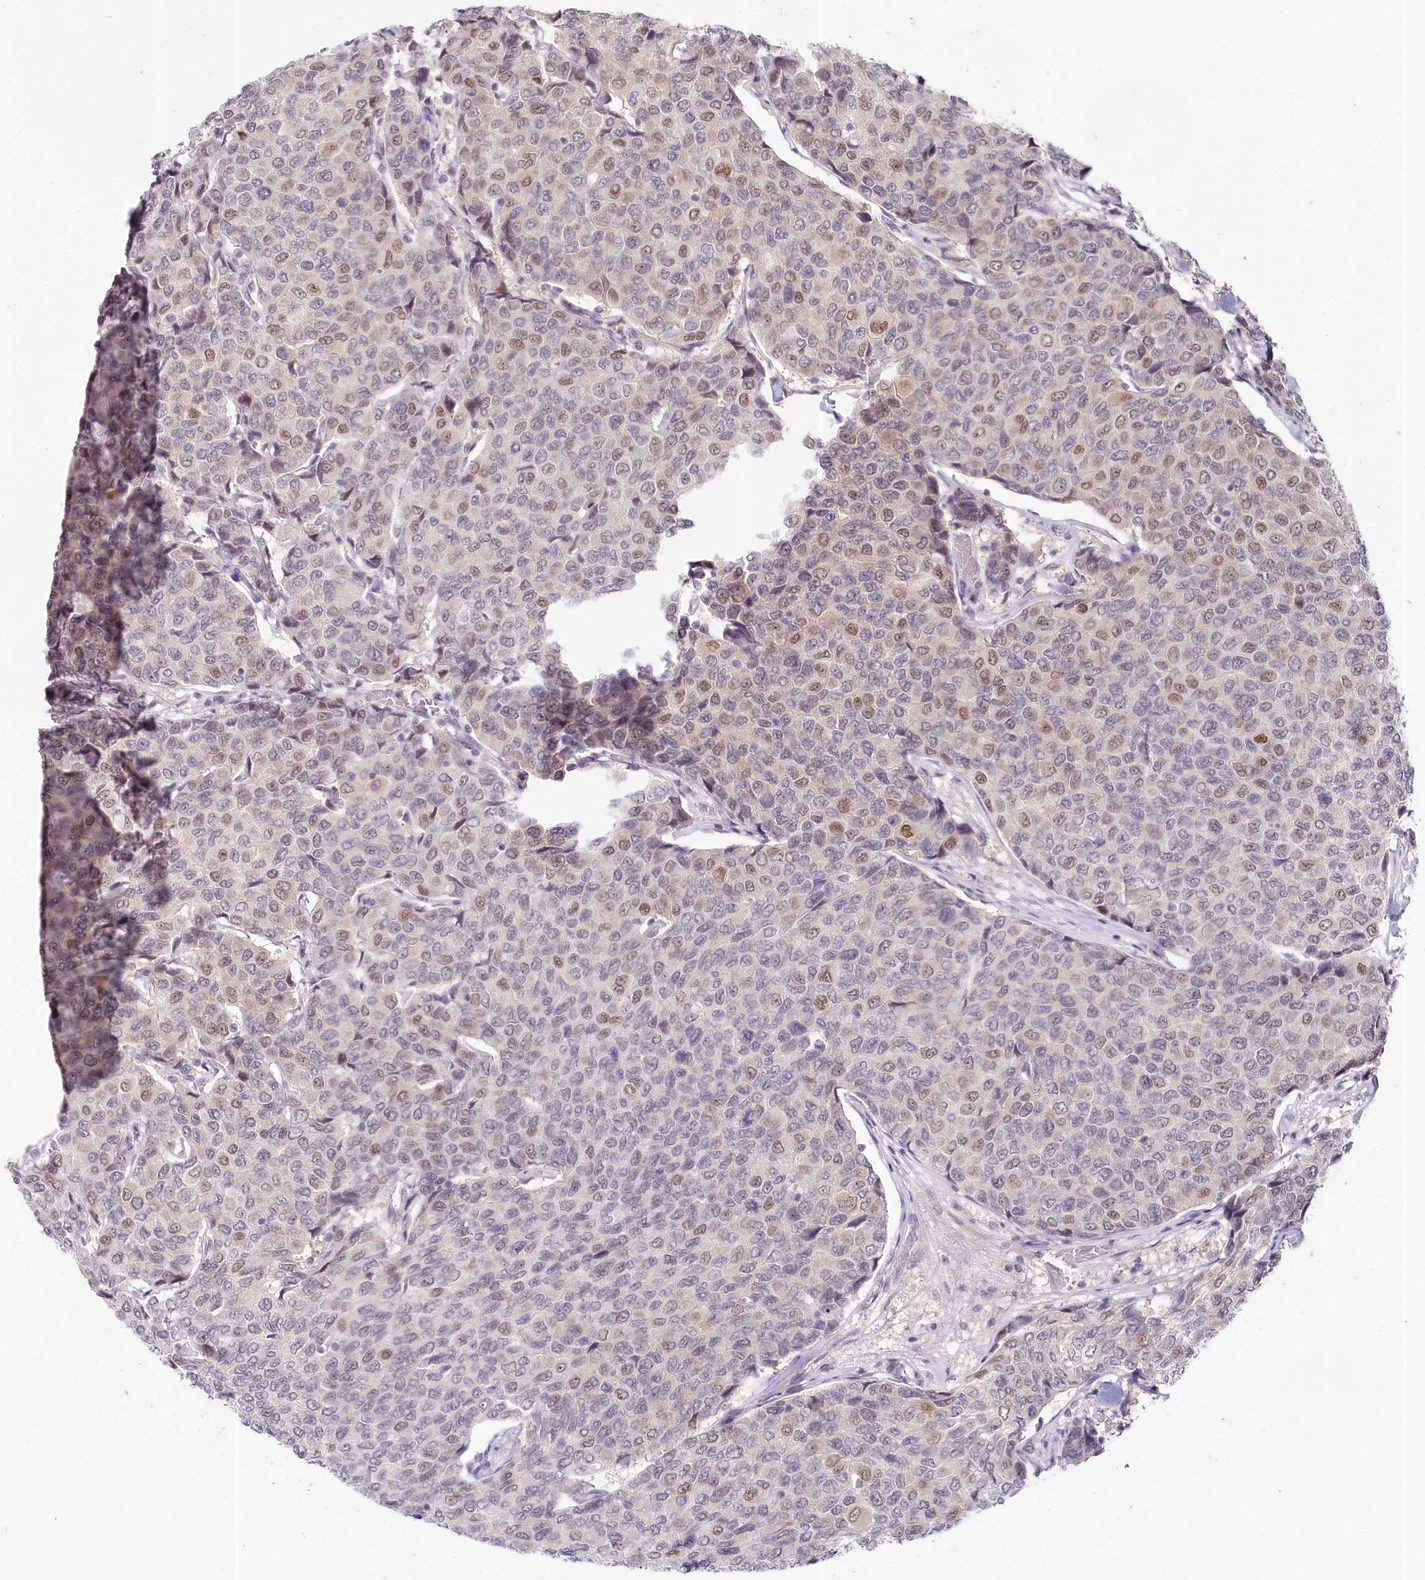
{"staining": {"intensity": "moderate", "quantity": "<25%", "location": "nuclear"}, "tissue": "breast cancer", "cell_type": "Tumor cells", "image_type": "cancer", "snomed": [{"axis": "morphology", "description": "Duct carcinoma"}, {"axis": "topography", "description": "Breast"}], "caption": "There is low levels of moderate nuclear expression in tumor cells of breast cancer, as demonstrated by immunohistochemical staining (brown color).", "gene": "AMTN", "patient": {"sex": "female", "age": 55}}